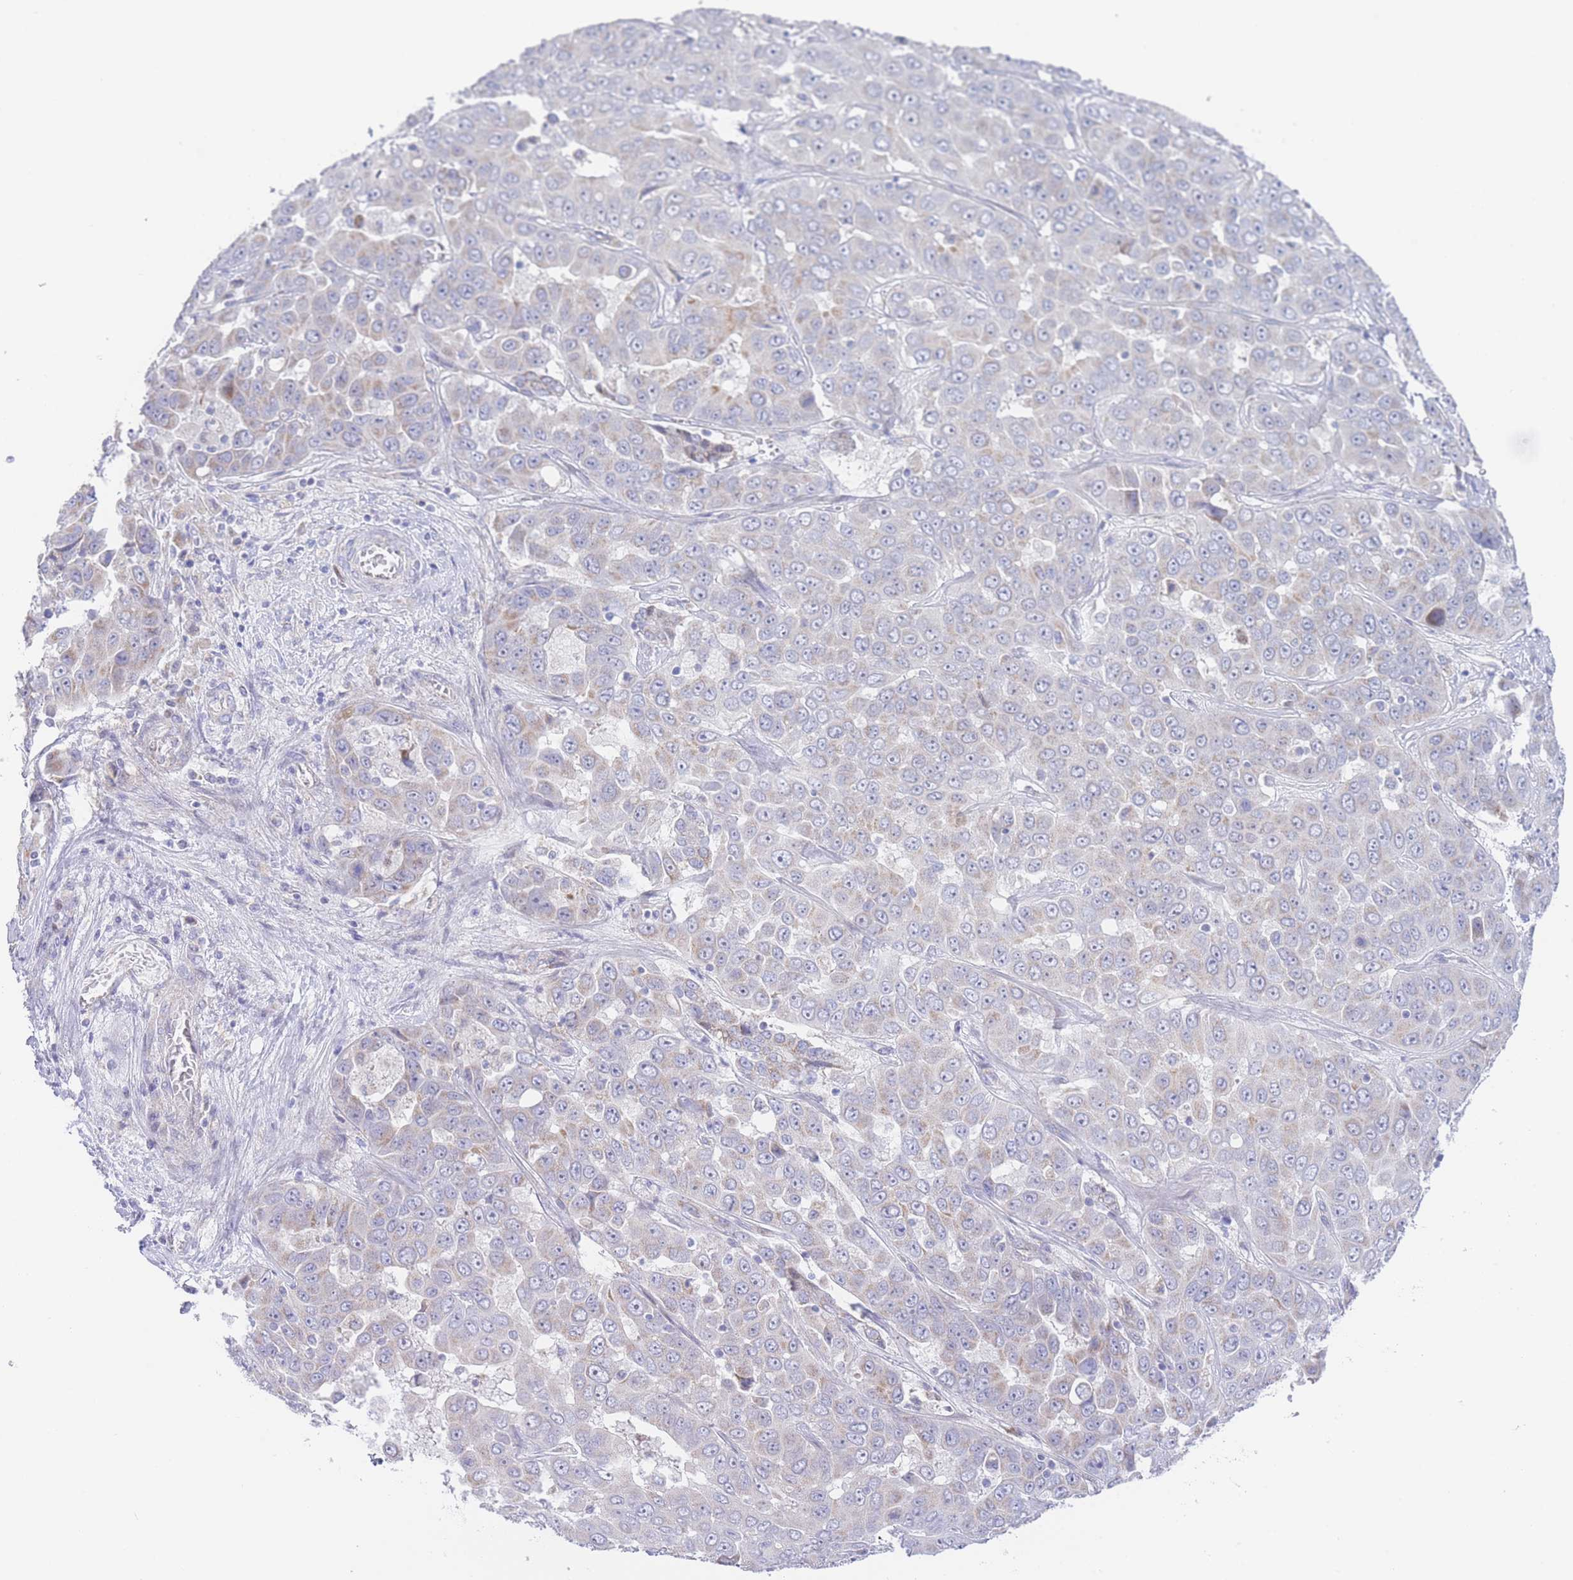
{"staining": {"intensity": "weak", "quantity": "<25%", "location": "cytoplasmic/membranous"}, "tissue": "liver cancer", "cell_type": "Tumor cells", "image_type": "cancer", "snomed": [{"axis": "morphology", "description": "Cholangiocarcinoma"}, {"axis": "topography", "description": "Liver"}], "caption": "Immunohistochemistry (IHC) micrograph of human cholangiocarcinoma (liver) stained for a protein (brown), which reveals no expression in tumor cells.", "gene": "GPAM", "patient": {"sex": "female", "age": 52}}